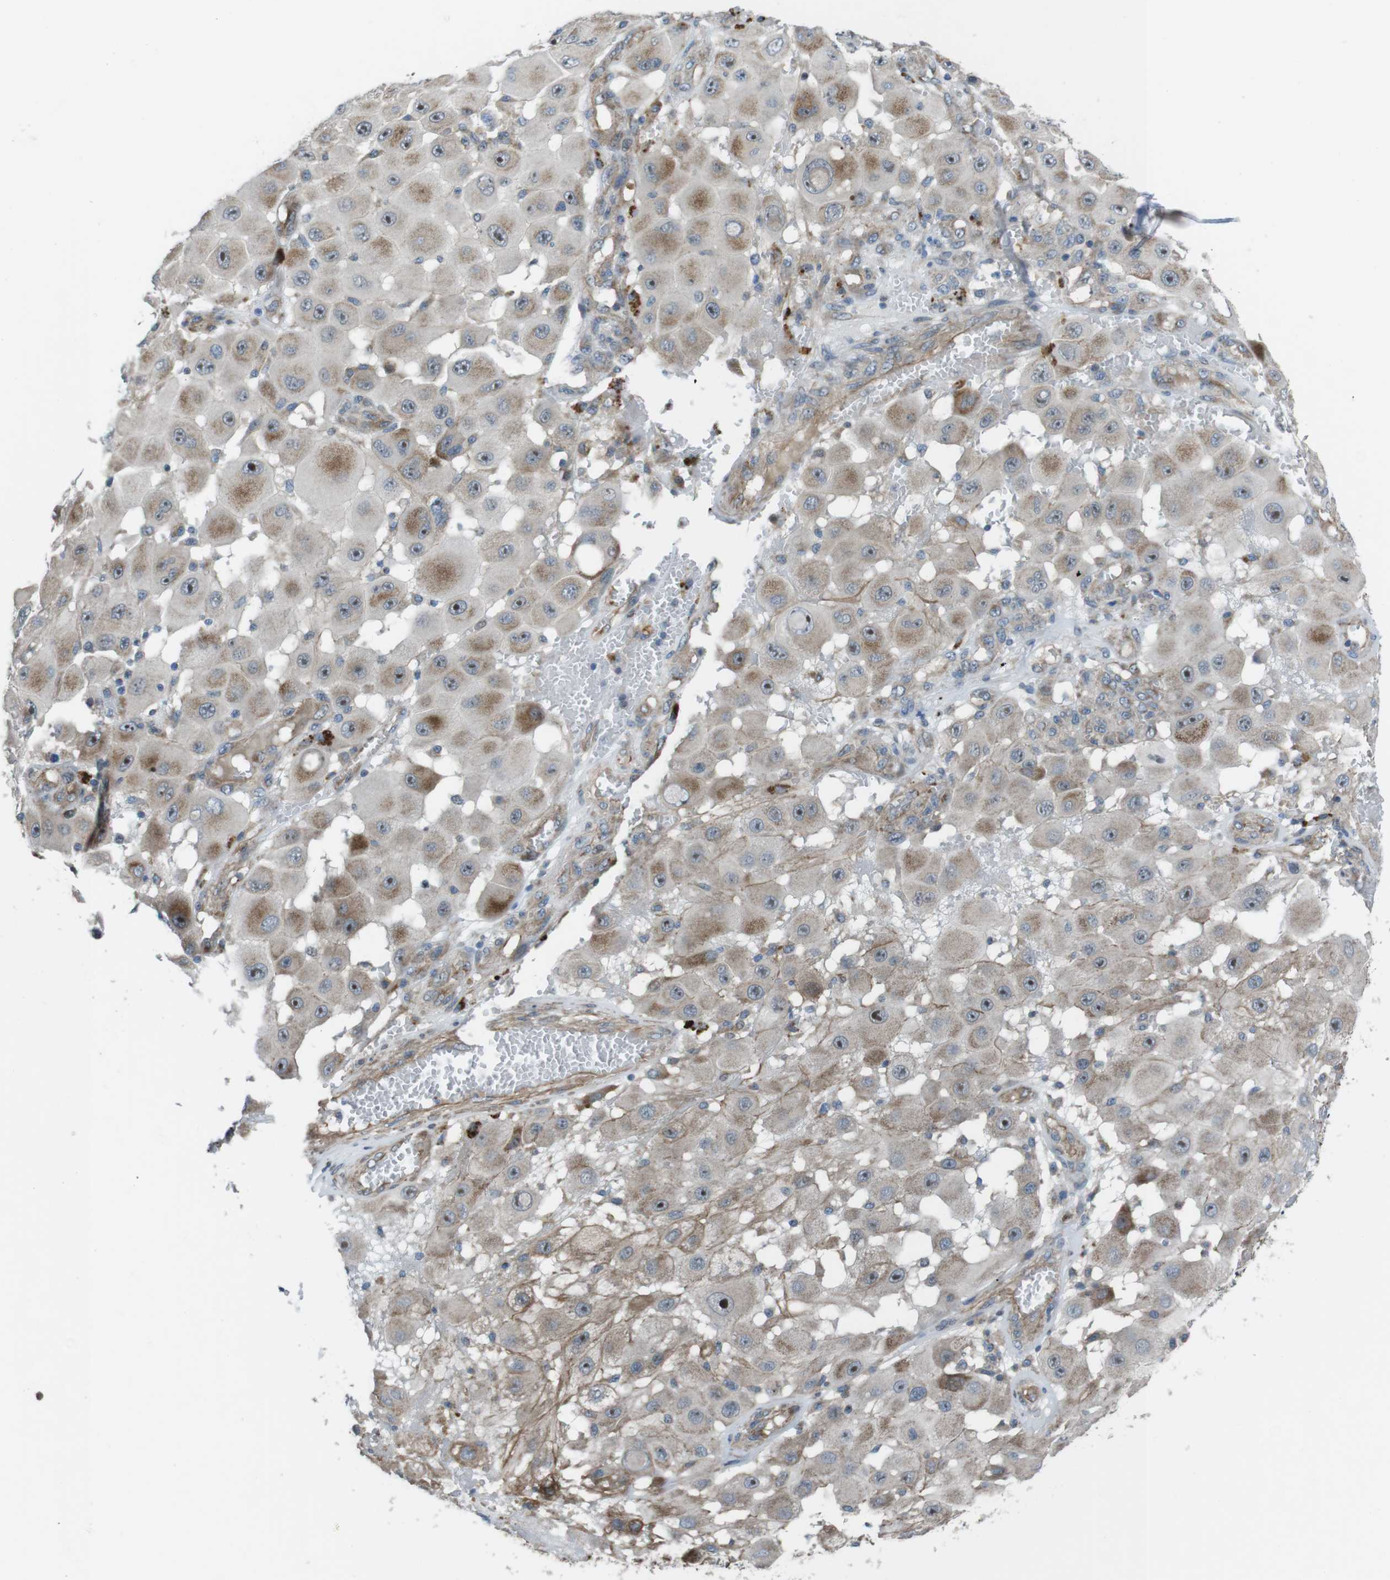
{"staining": {"intensity": "moderate", "quantity": "25%-75%", "location": "cytoplasmic/membranous,nuclear"}, "tissue": "melanoma", "cell_type": "Tumor cells", "image_type": "cancer", "snomed": [{"axis": "morphology", "description": "Malignant melanoma, NOS"}, {"axis": "topography", "description": "Skin"}], "caption": "This photomicrograph shows melanoma stained with immunohistochemistry (IHC) to label a protein in brown. The cytoplasmic/membranous and nuclear of tumor cells show moderate positivity for the protein. Nuclei are counter-stained blue.", "gene": "FAM174B", "patient": {"sex": "female", "age": 81}}